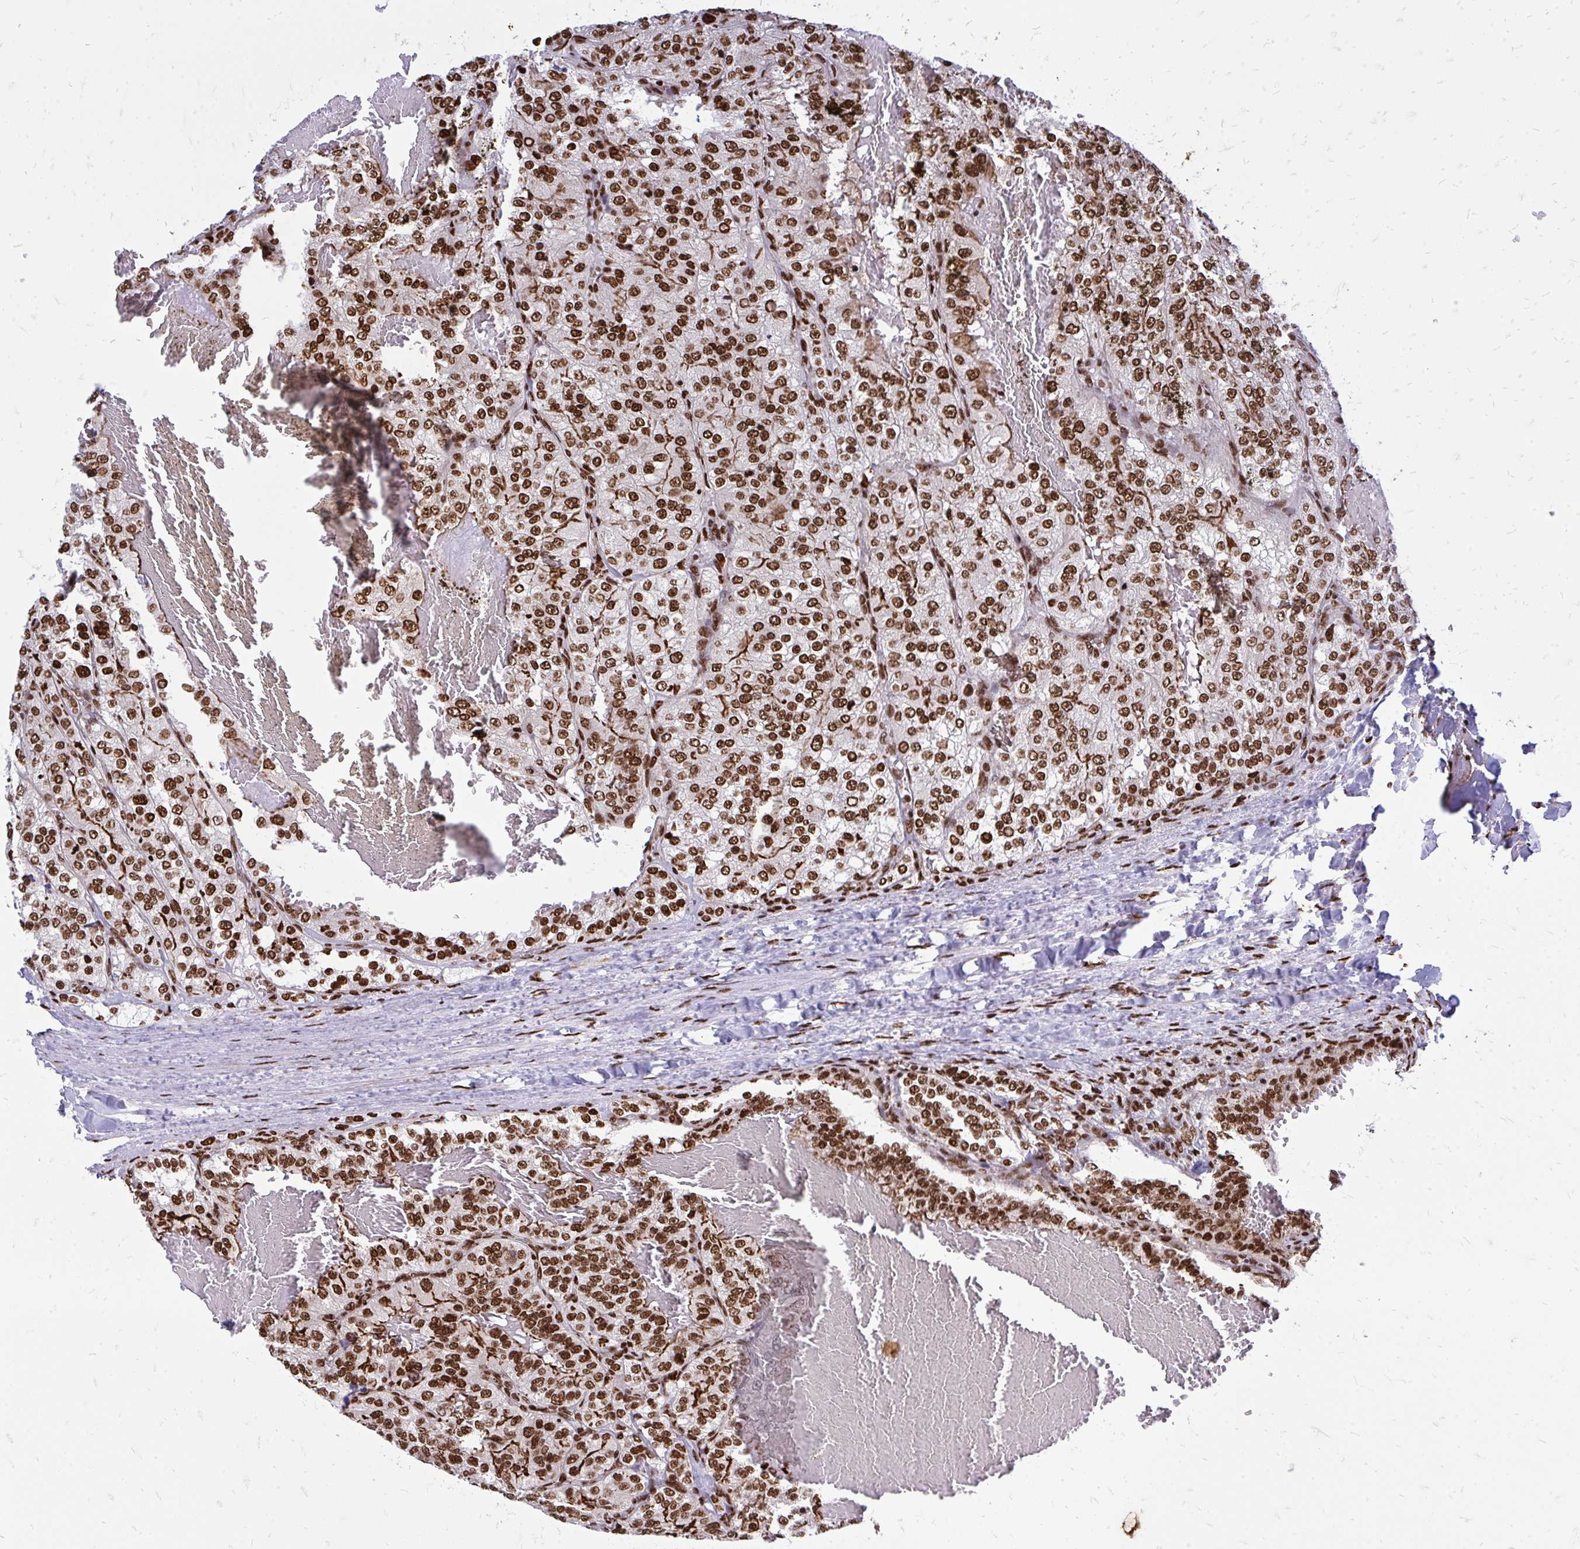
{"staining": {"intensity": "strong", "quantity": ">75%", "location": "nuclear"}, "tissue": "renal cancer", "cell_type": "Tumor cells", "image_type": "cancer", "snomed": [{"axis": "morphology", "description": "Adenocarcinoma, NOS"}, {"axis": "topography", "description": "Kidney"}], "caption": "This is a photomicrograph of IHC staining of renal adenocarcinoma, which shows strong expression in the nuclear of tumor cells.", "gene": "TBL1Y", "patient": {"sex": "female", "age": 63}}